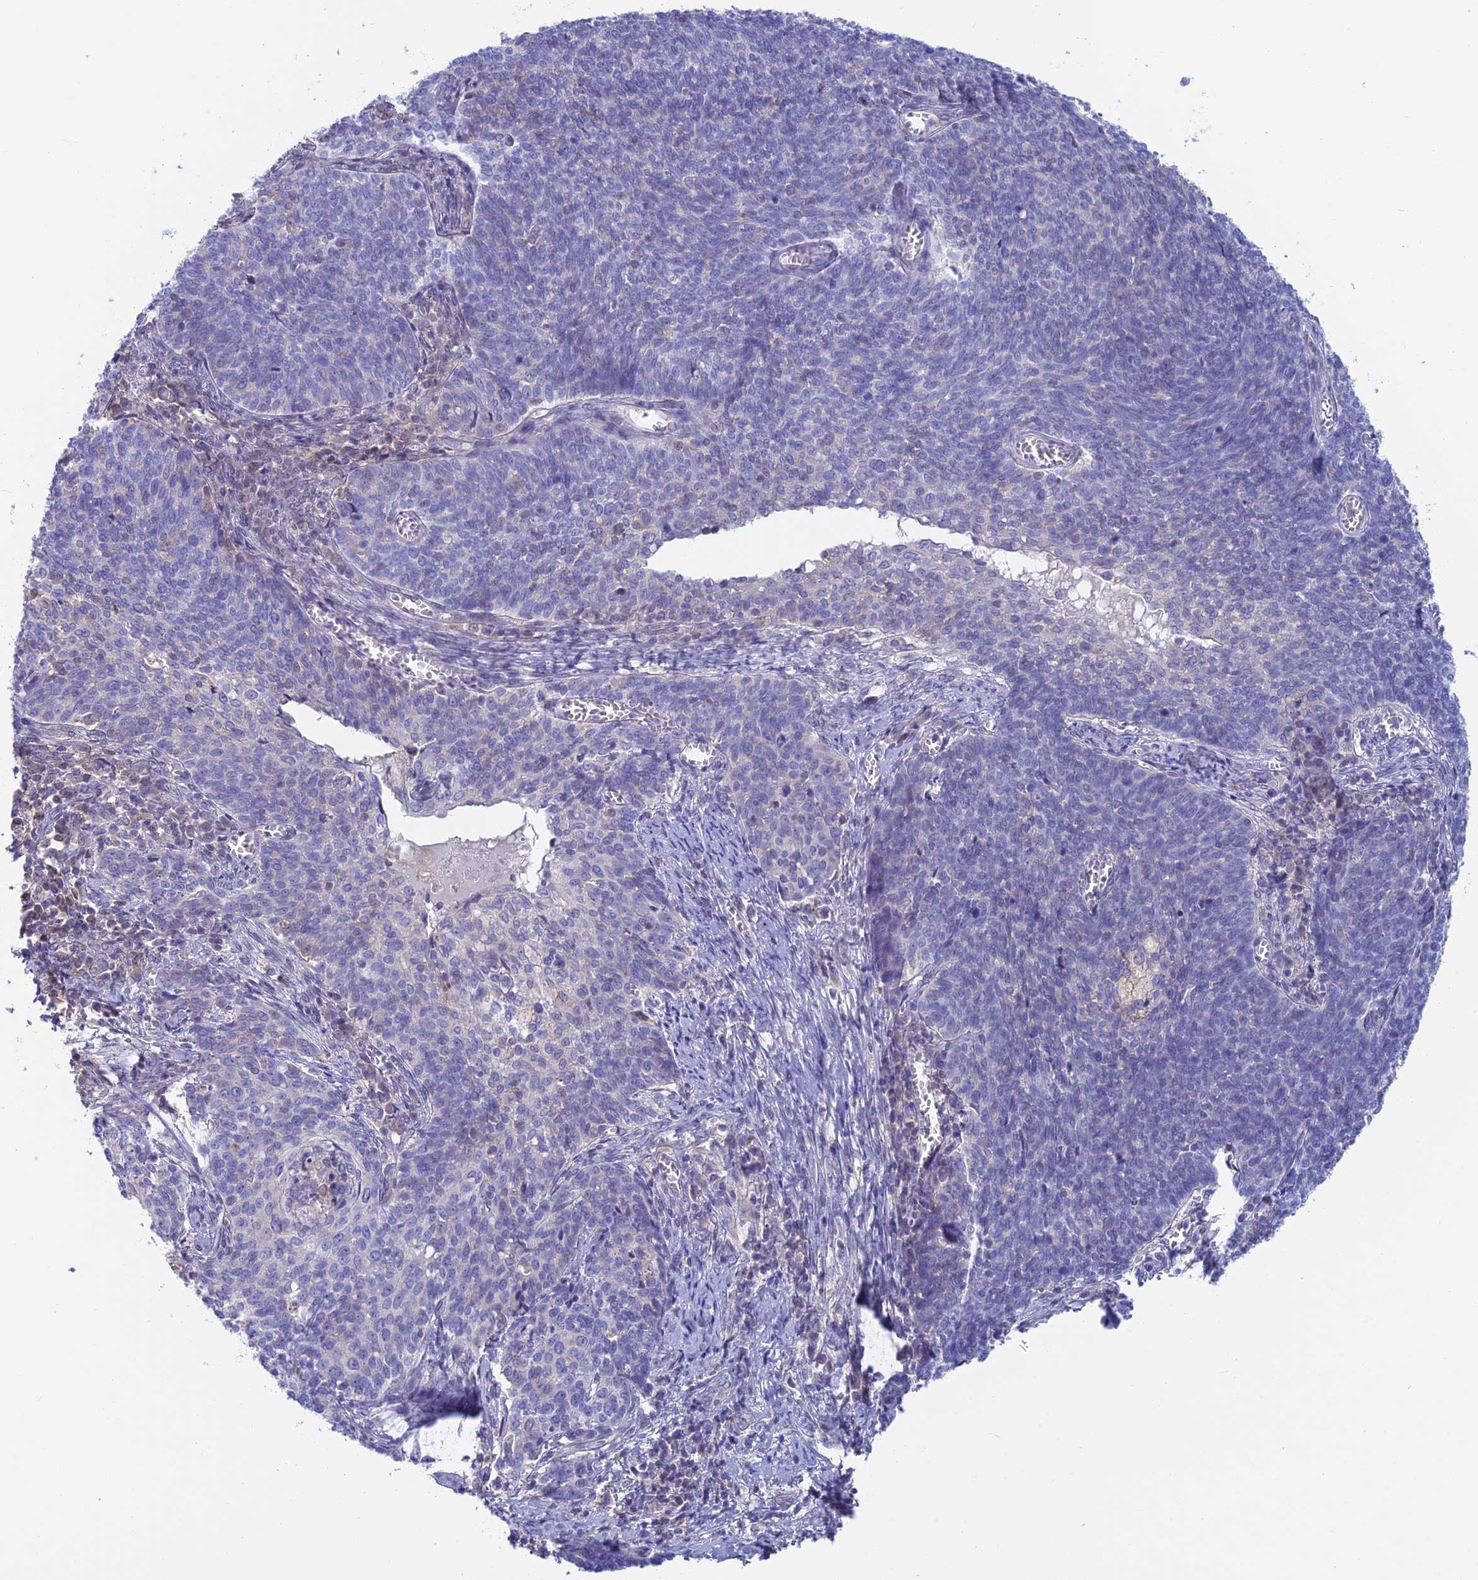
{"staining": {"intensity": "negative", "quantity": "none", "location": "none"}, "tissue": "cervical cancer", "cell_type": "Tumor cells", "image_type": "cancer", "snomed": [{"axis": "morphology", "description": "Squamous cell carcinoma, NOS"}, {"axis": "topography", "description": "Cervix"}], "caption": "A high-resolution photomicrograph shows IHC staining of cervical cancer, which reveals no significant positivity in tumor cells.", "gene": "SNAP91", "patient": {"sex": "female", "age": 39}}